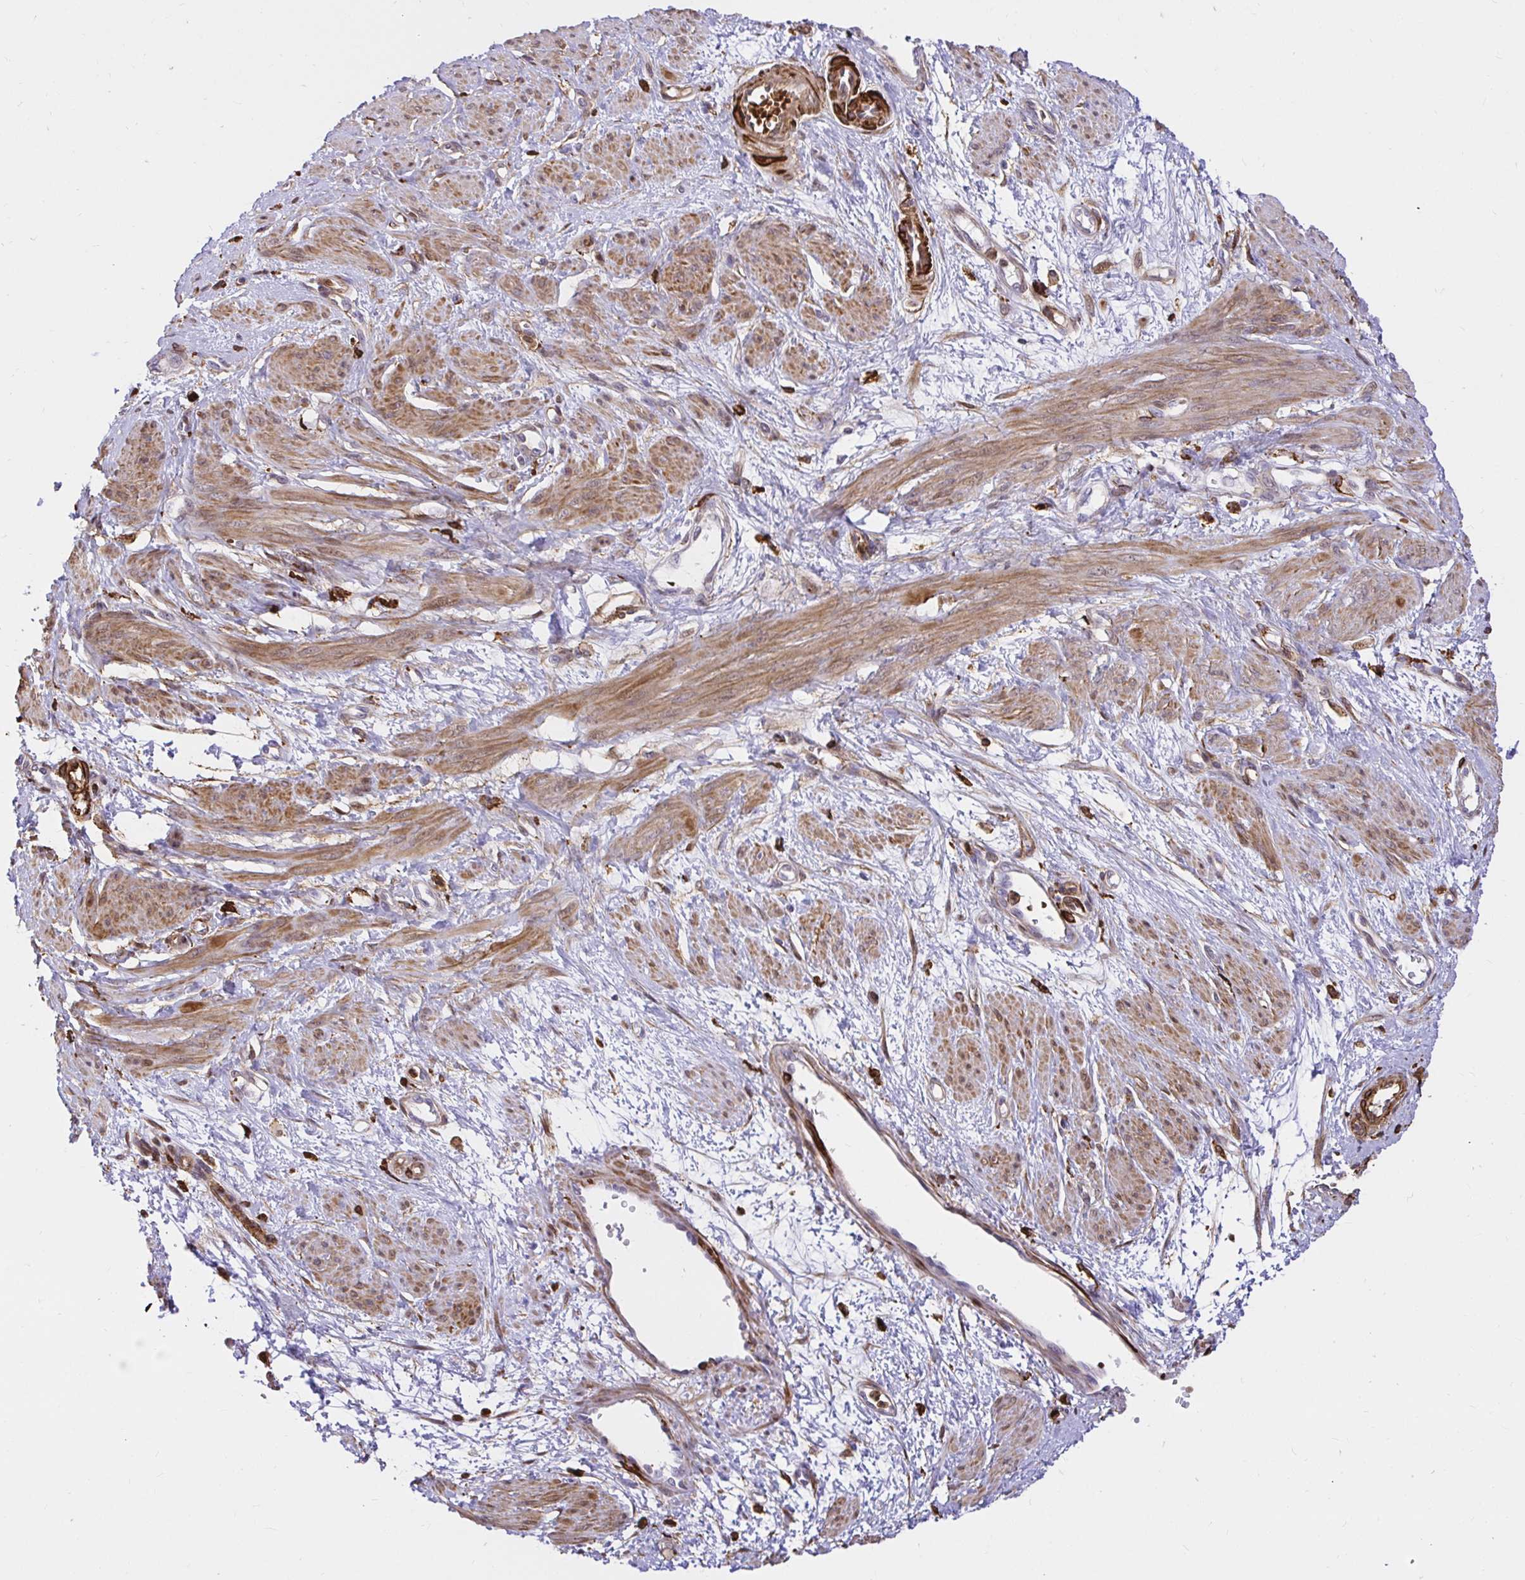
{"staining": {"intensity": "moderate", "quantity": ">75%", "location": "cytoplasmic/membranous"}, "tissue": "smooth muscle", "cell_type": "Smooth muscle cells", "image_type": "normal", "snomed": [{"axis": "morphology", "description": "Normal tissue, NOS"}, {"axis": "topography", "description": "Smooth muscle"}, {"axis": "topography", "description": "Uterus"}], "caption": "Immunohistochemistry (IHC) (DAB (3,3'-diaminobenzidine)) staining of normal human smooth muscle demonstrates moderate cytoplasmic/membranous protein staining in about >75% of smooth muscle cells. (Brightfield microscopy of DAB IHC at high magnification).", "gene": "GSN", "patient": {"sex": "female", "age": 39}}